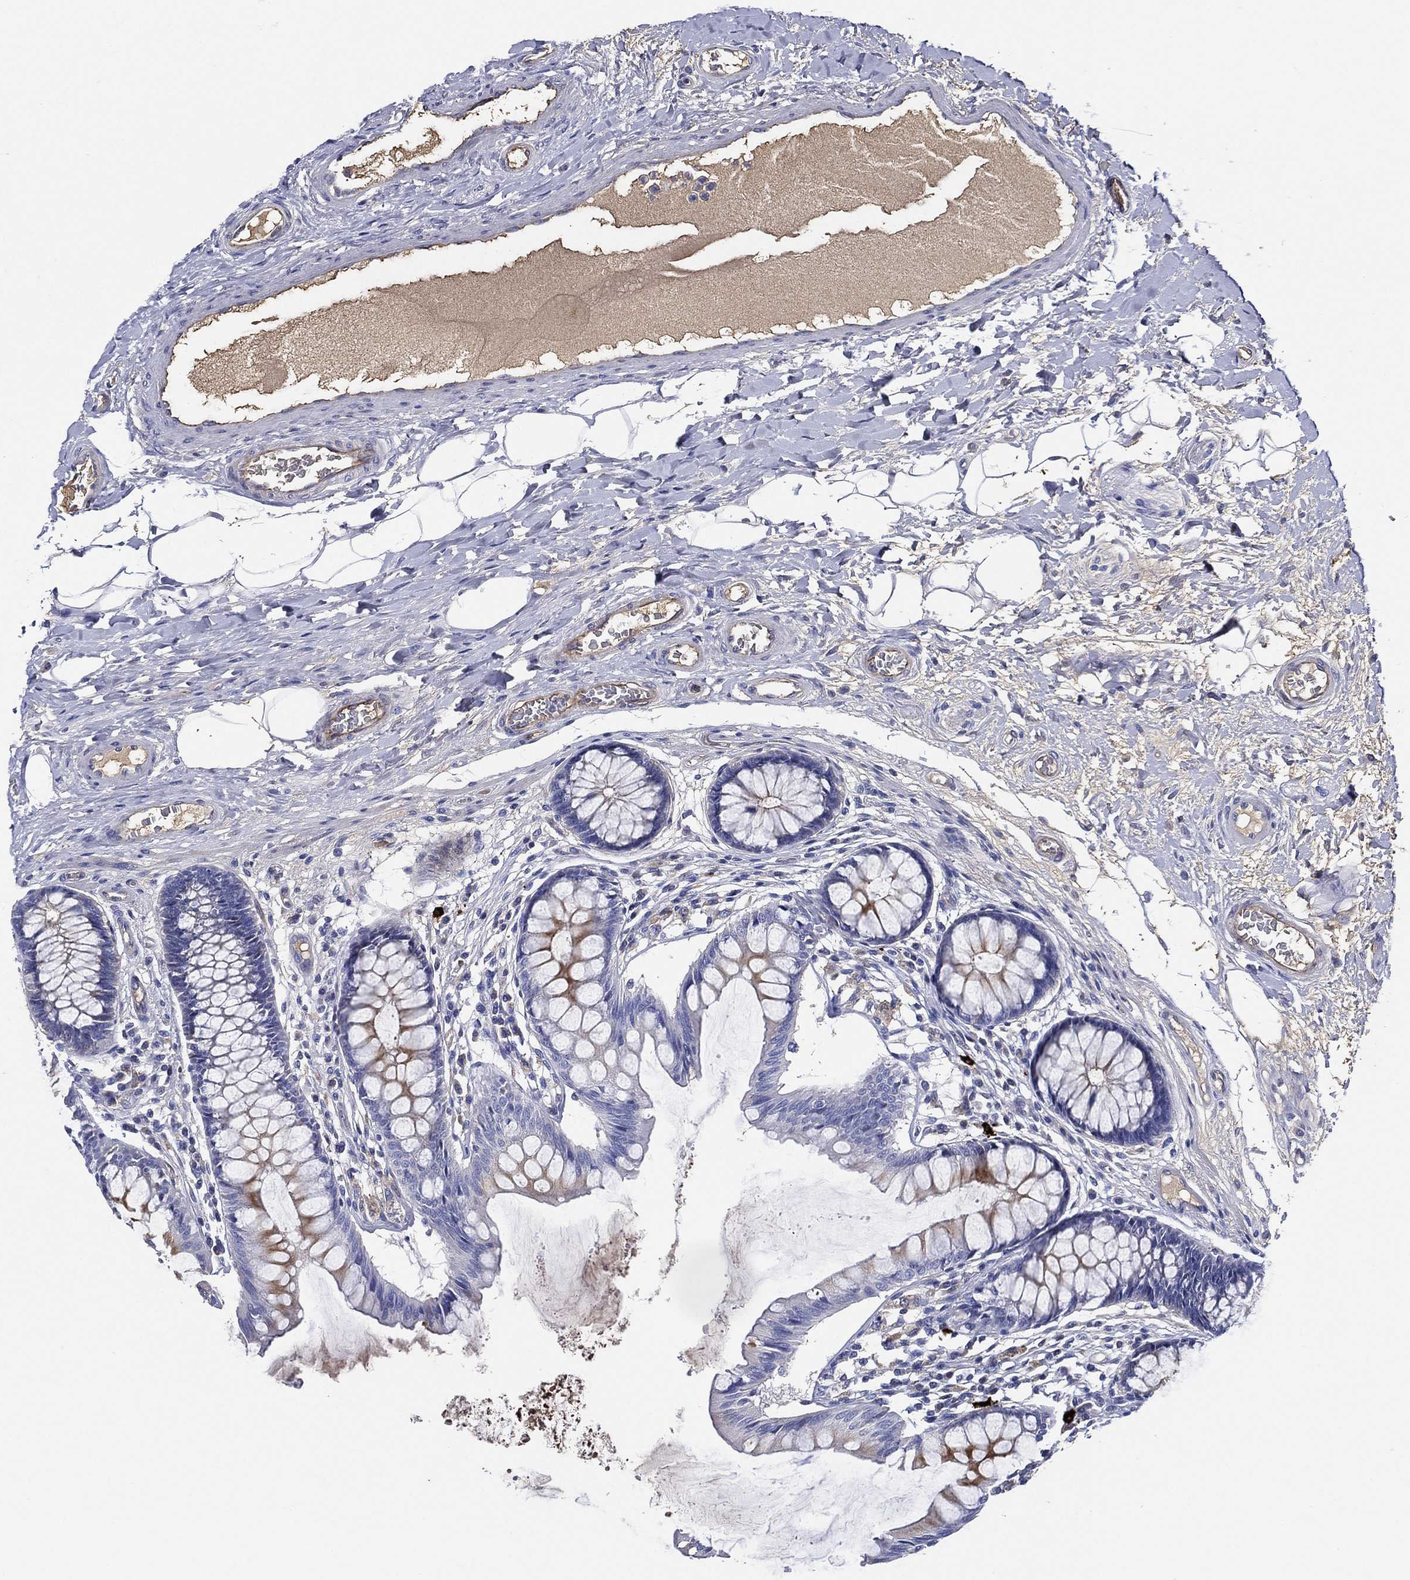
{"staining": {"intensity": "negative", "quantity": "none", "location": "none"}, "tissue": "colon", "cell_type": "Endothelial cells", "image_type": "normal", "snomed": [{"axis": "morphology", "description": "Normal tissue, NOS"}, {"axis": "topography", "description": "Colon"}], "caption": "A high-resolution image shows IHC staining of benign colon, which displays no significant expression in endothelial cells. (DAB (3,3'-diaminobenzidine) IHC with hematoxylin counter stain).", "gene": "TMPRSS11D", "patient": {"sex": "female", "age": 65}}